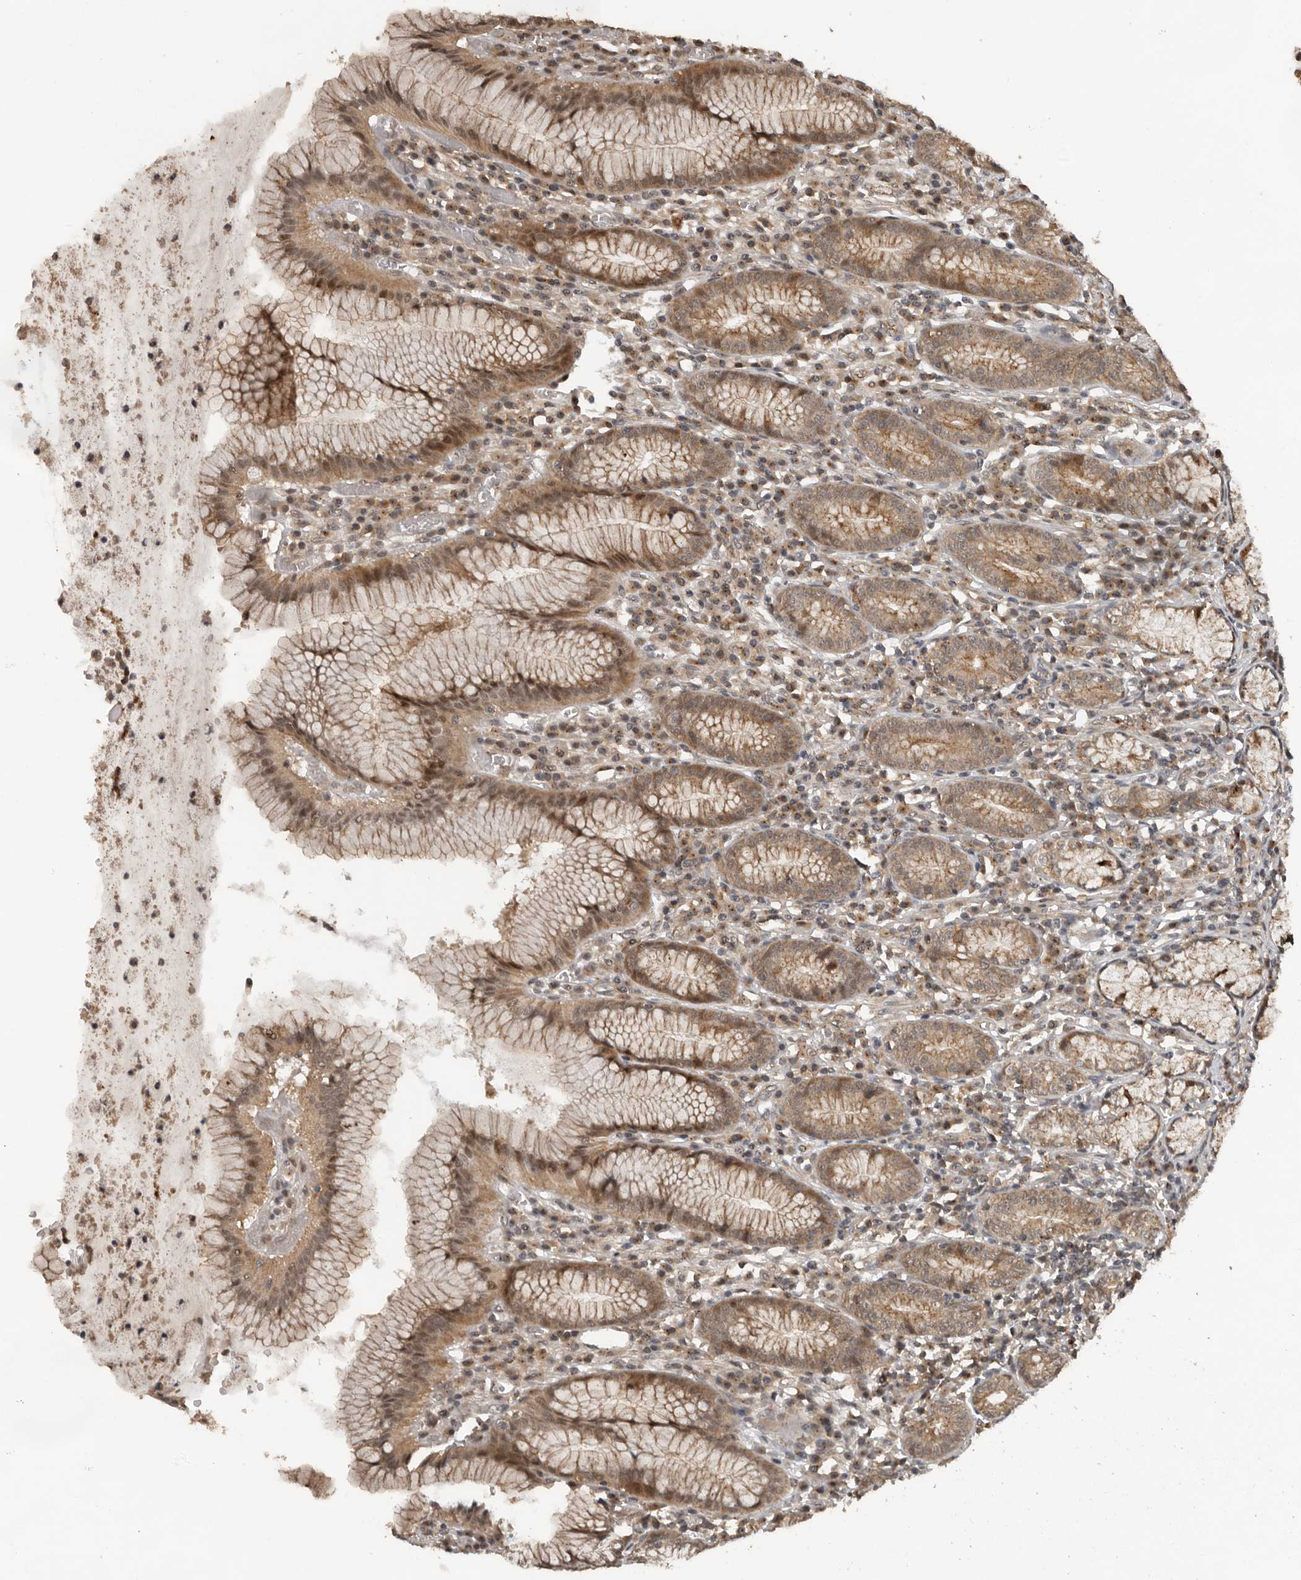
{"staining": {"intensity": "moderate", "quantity": ">75%", "location": "cytoplasmic/membranous"}, "tissue": "stomach", "cell_type": "Glandular cells", "image_type": "normal", "snomed": [{"axis": "morphology", "description": "Normal tissue, NOS"}, {"axis": "topography", "description": "Stomach"}], "caption": "Moderate cytoplasmic/membranous protein positivity is seen in approximately >75% of glandular cells in stomach.", "gene": "CEP350", "patient": {"sex": "male", "age": 55}}